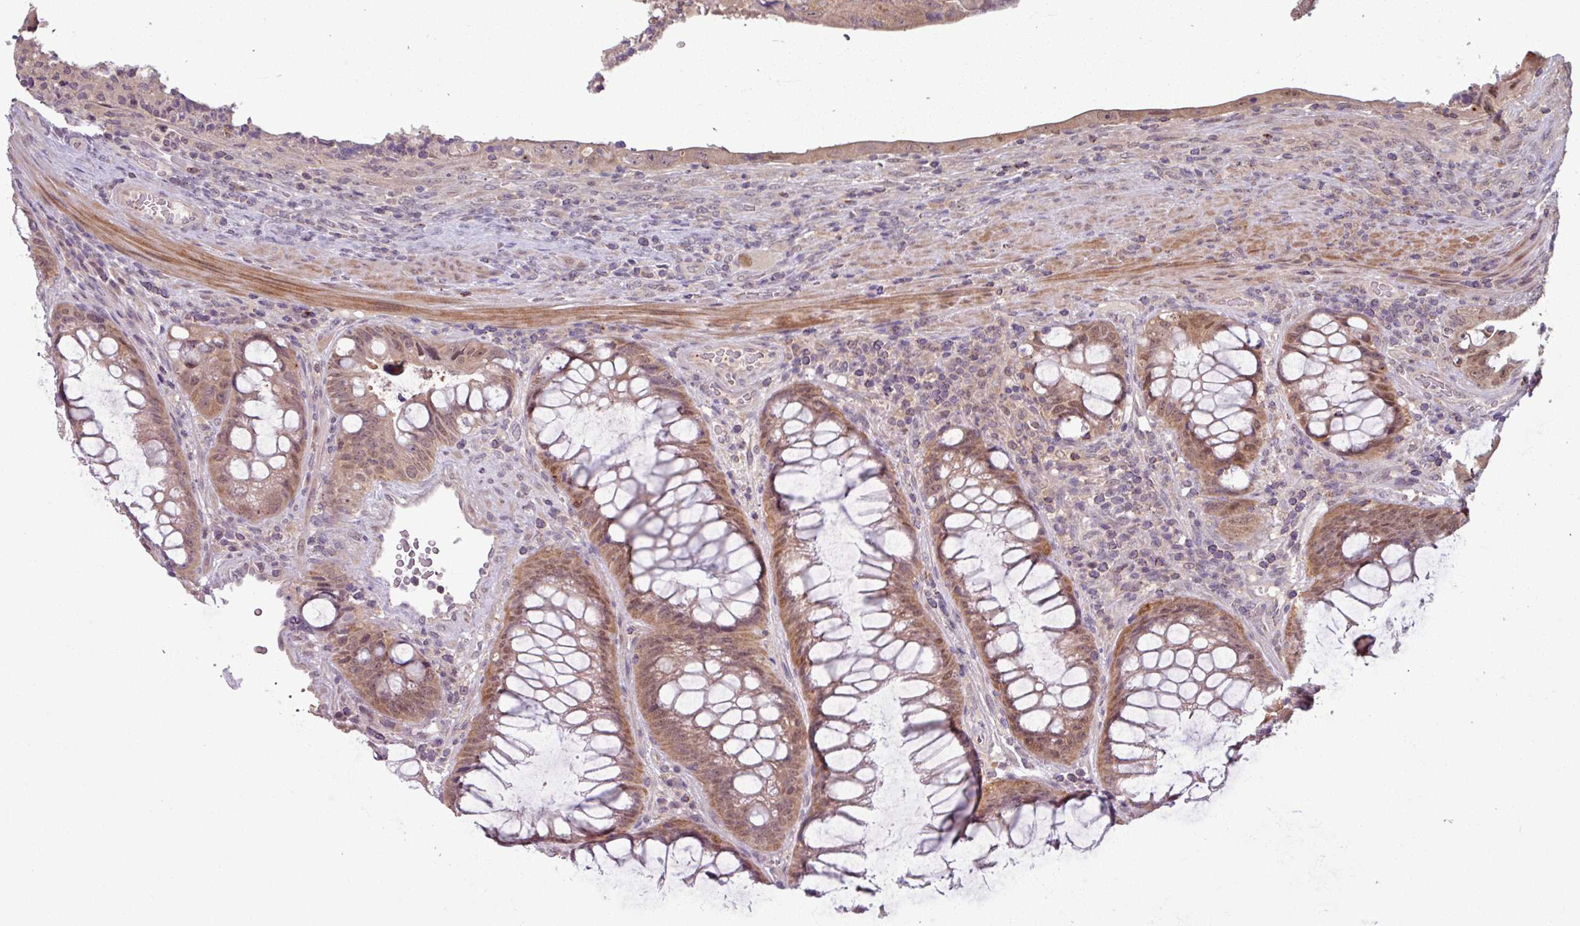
{"staining": {"intensity": "weak", "quantity": "25%-75%", "location": "cytoplasmic/membranous,nuclear"}, "tissue": "colorectal cancer", "cell_type": "Tumor cells", "image_type": "cancer", "snomed": [{"axis": "morphology", "description": "Adenocarcinoma, NOS"}, {"axis": "topography", "description": "Rectum"}], "caption": "High-magnification brightfield microscopy of colorectal adenocarcinoma stained with DAB (brown) and counterstained with hematoxylin (blue). tumor cells exhibit weak cytoplasmic/membranous and nuclear expression is appreciated in about25%-75% of cells.", "gene": "OR6B1", "patient": {"sex": "male", "age": 63}}